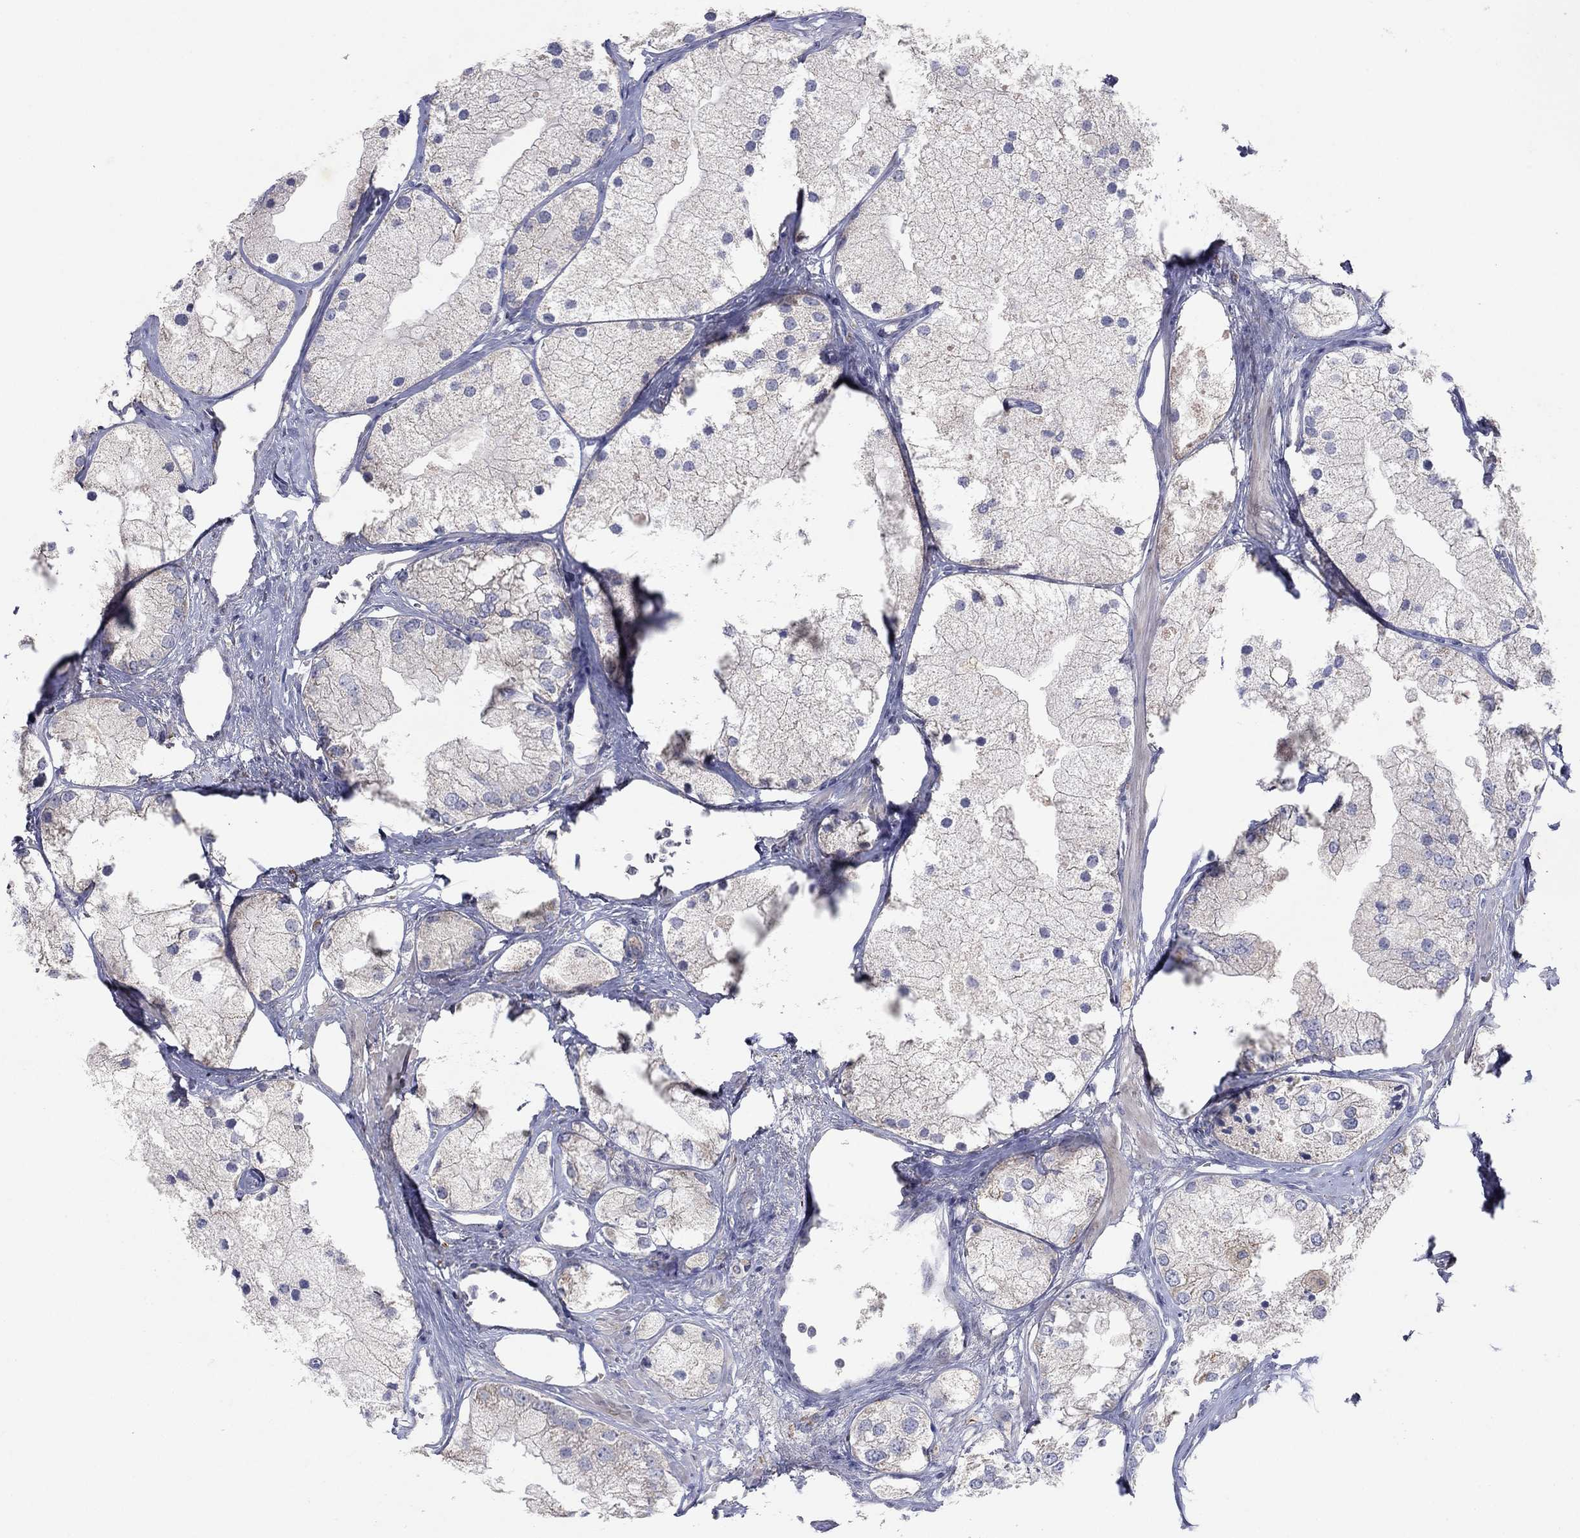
{"staining": {"intensity": "negative", "quantity": "none", "location": "none"}, "tissue": "prostate cancer", "cell_type": "Tumor cells", "image_type": "cancer", "snomed": [{"axis": "morphology", "description": "Adenocarcinoma, NOS"}, {"axis": "topography", "description": "Prostate and seminal vesicle, NOS"}, {"axis": "topography", "description": "Prostate"}], "caption": "Human adenocarcinoma (prostate) stained for a protein using immunohistochemistry (IHC) demonstrates no positivity in tumor cells.", "gene": "PTGDS", "patient": {"sex": "male", "age": 79}}